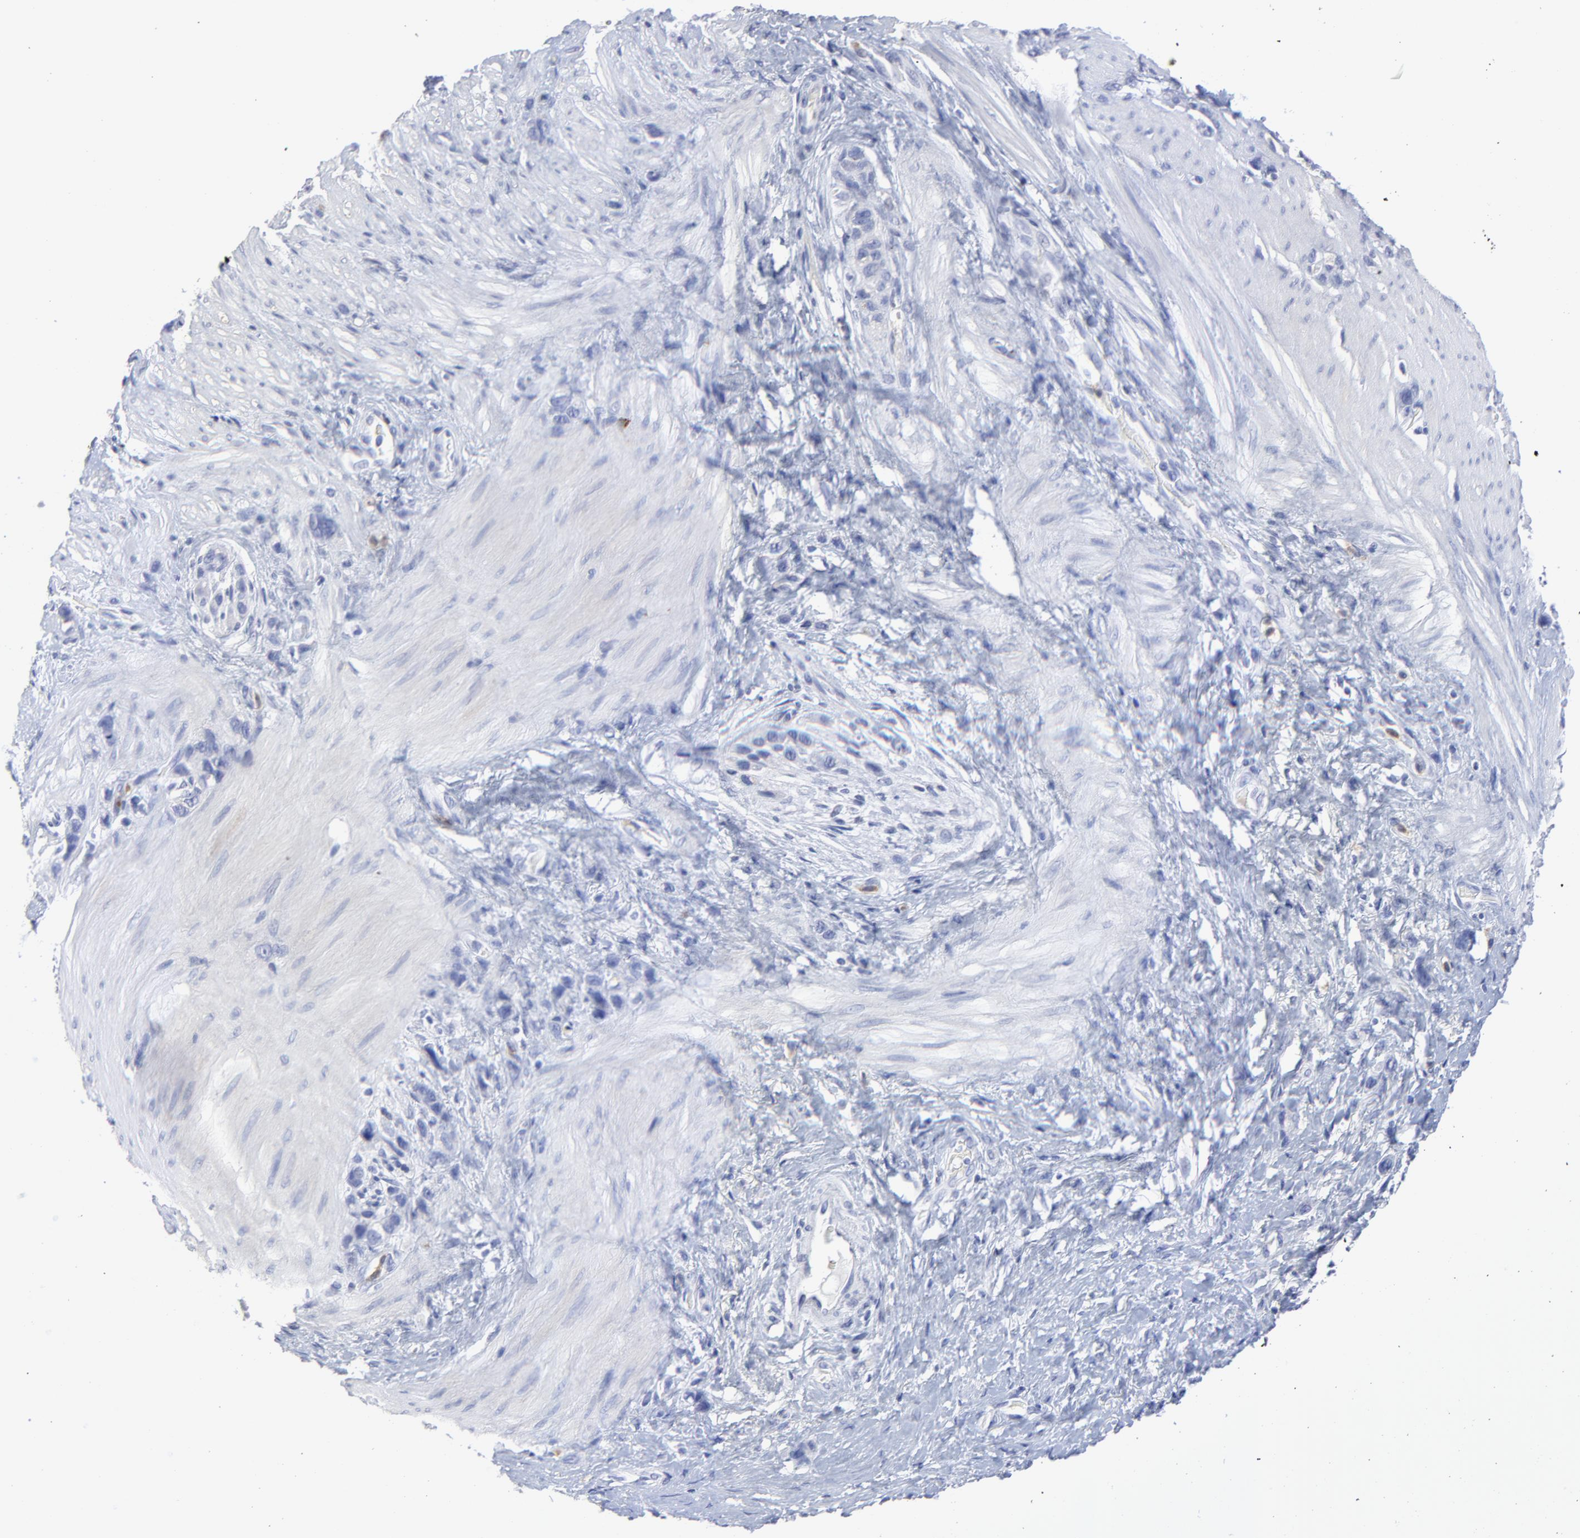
{"staining": {"intensity": "negative", "quantity": "none", "location": "none"}, "tissue": "stomach cancer", "cell_type": "Tumor cells", "image_type": "cancer", "snomed": [{"axis": "morphology", "description": "Normal tissue, NOS"}, {"axis": "morphology", "description": "Adenocarcinoma, NOS"}, {"axis": "morphology", "description": "Adenocarcinoma, High grade"}, {"axis": "topography", "description": "Stomach, upper"}, {"axis": "topography", "description": "Stomach"}], "caption": "Photomicrograph shows no protein positivity in tumor cells of stomach cancer tissue.", "gene": "SMARCA1", "patient": {"sex": "female", "age": 65}}